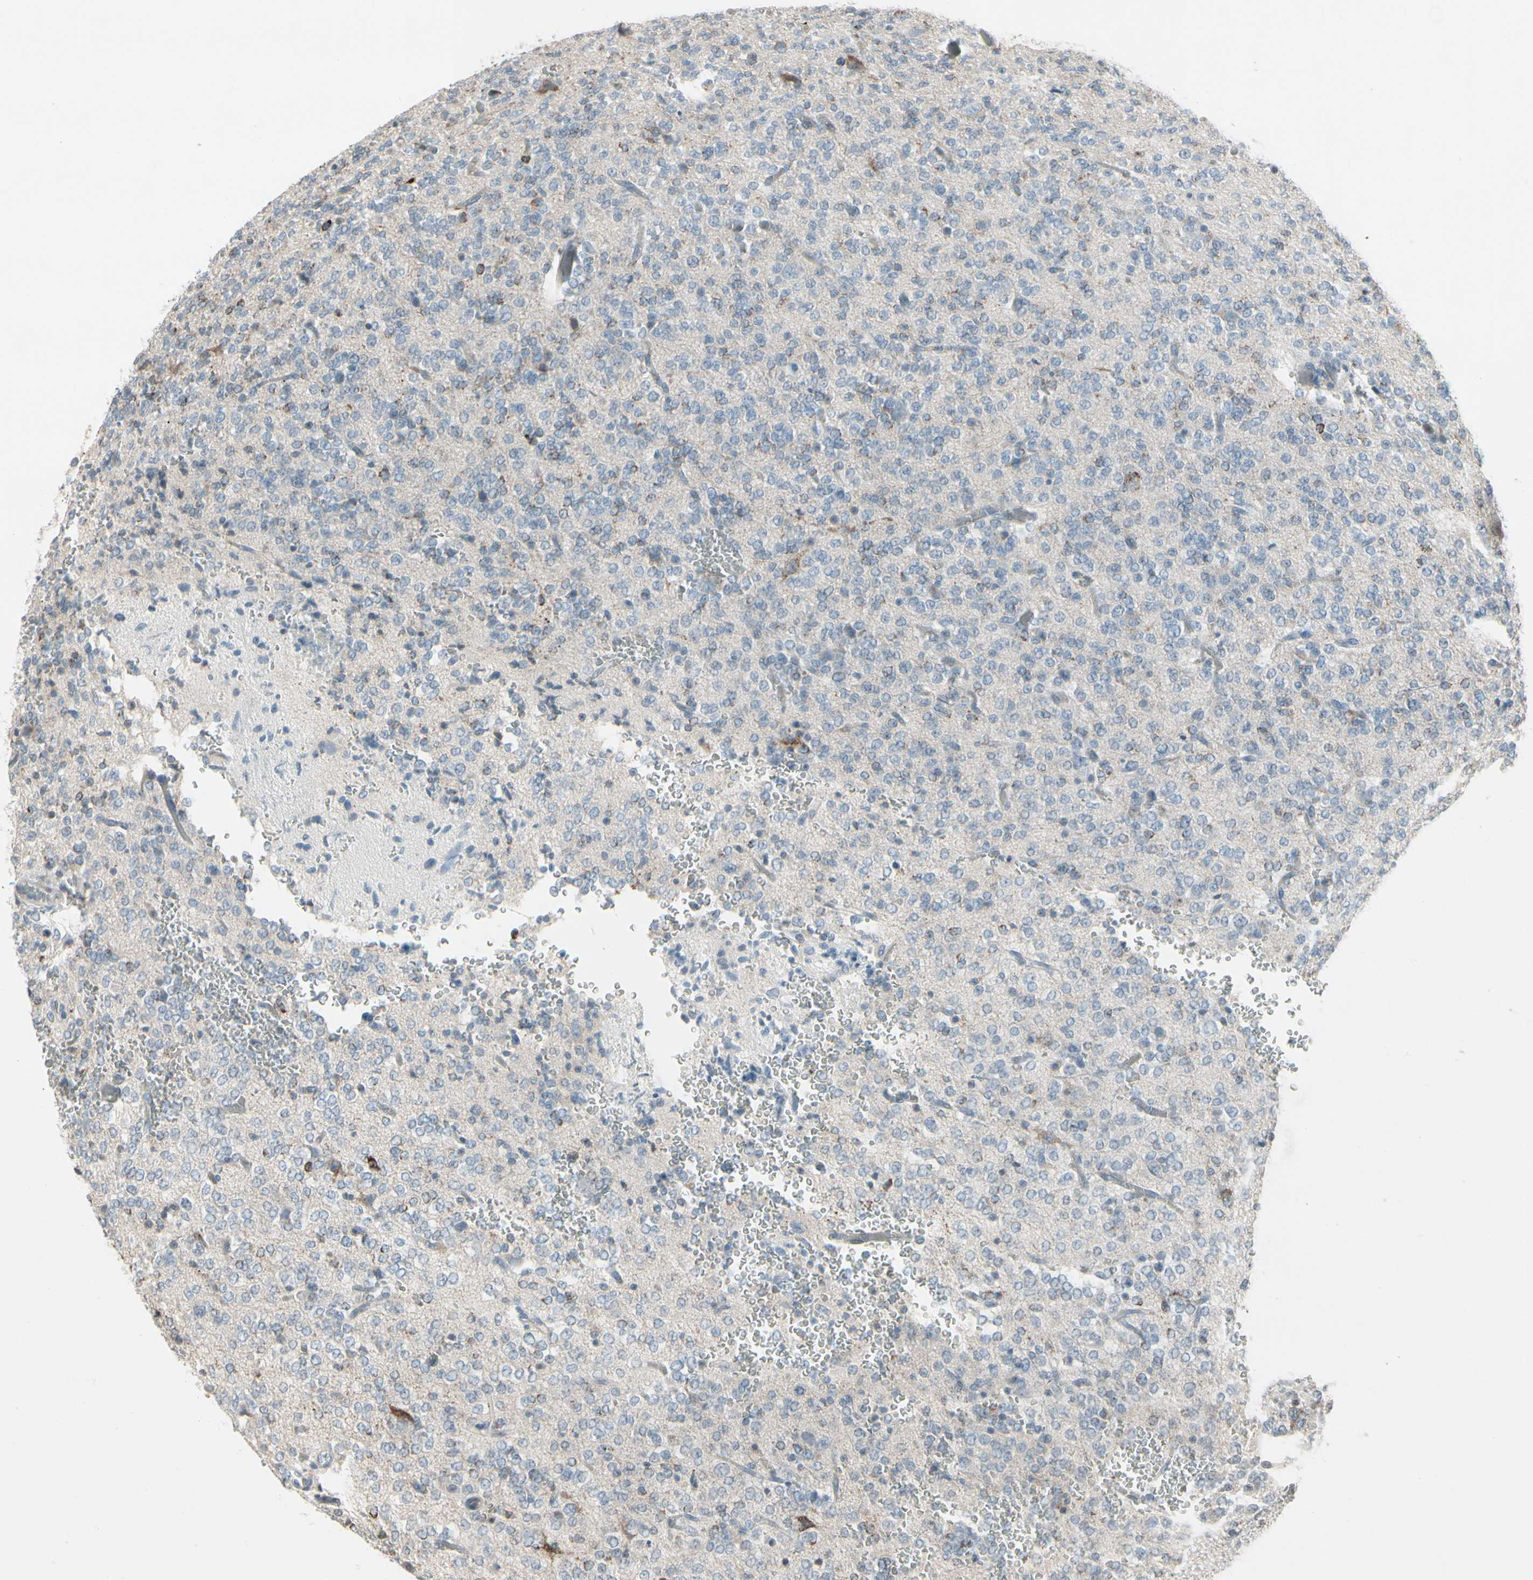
{"staining": {"intensity": "strong", "quantity": "<25%", "location": "cytoplasmic/membranous"}, "tissue": "glioma", "cell_type": "Tumor cells", "image_type": "cancer", "snomed": [{"axis": "morphology", "description": "Glioma, malignant, Low grade"}, {"axis": "topography", "description": "Brain"}], "caption": "Strong cytoplasmic/membranous positivity for a protein is seen in about <25% of tumor cells of glioma using immunohistochemistry.", "gene": "ARG2", "patient": {"sex": "male", "age": 38}}